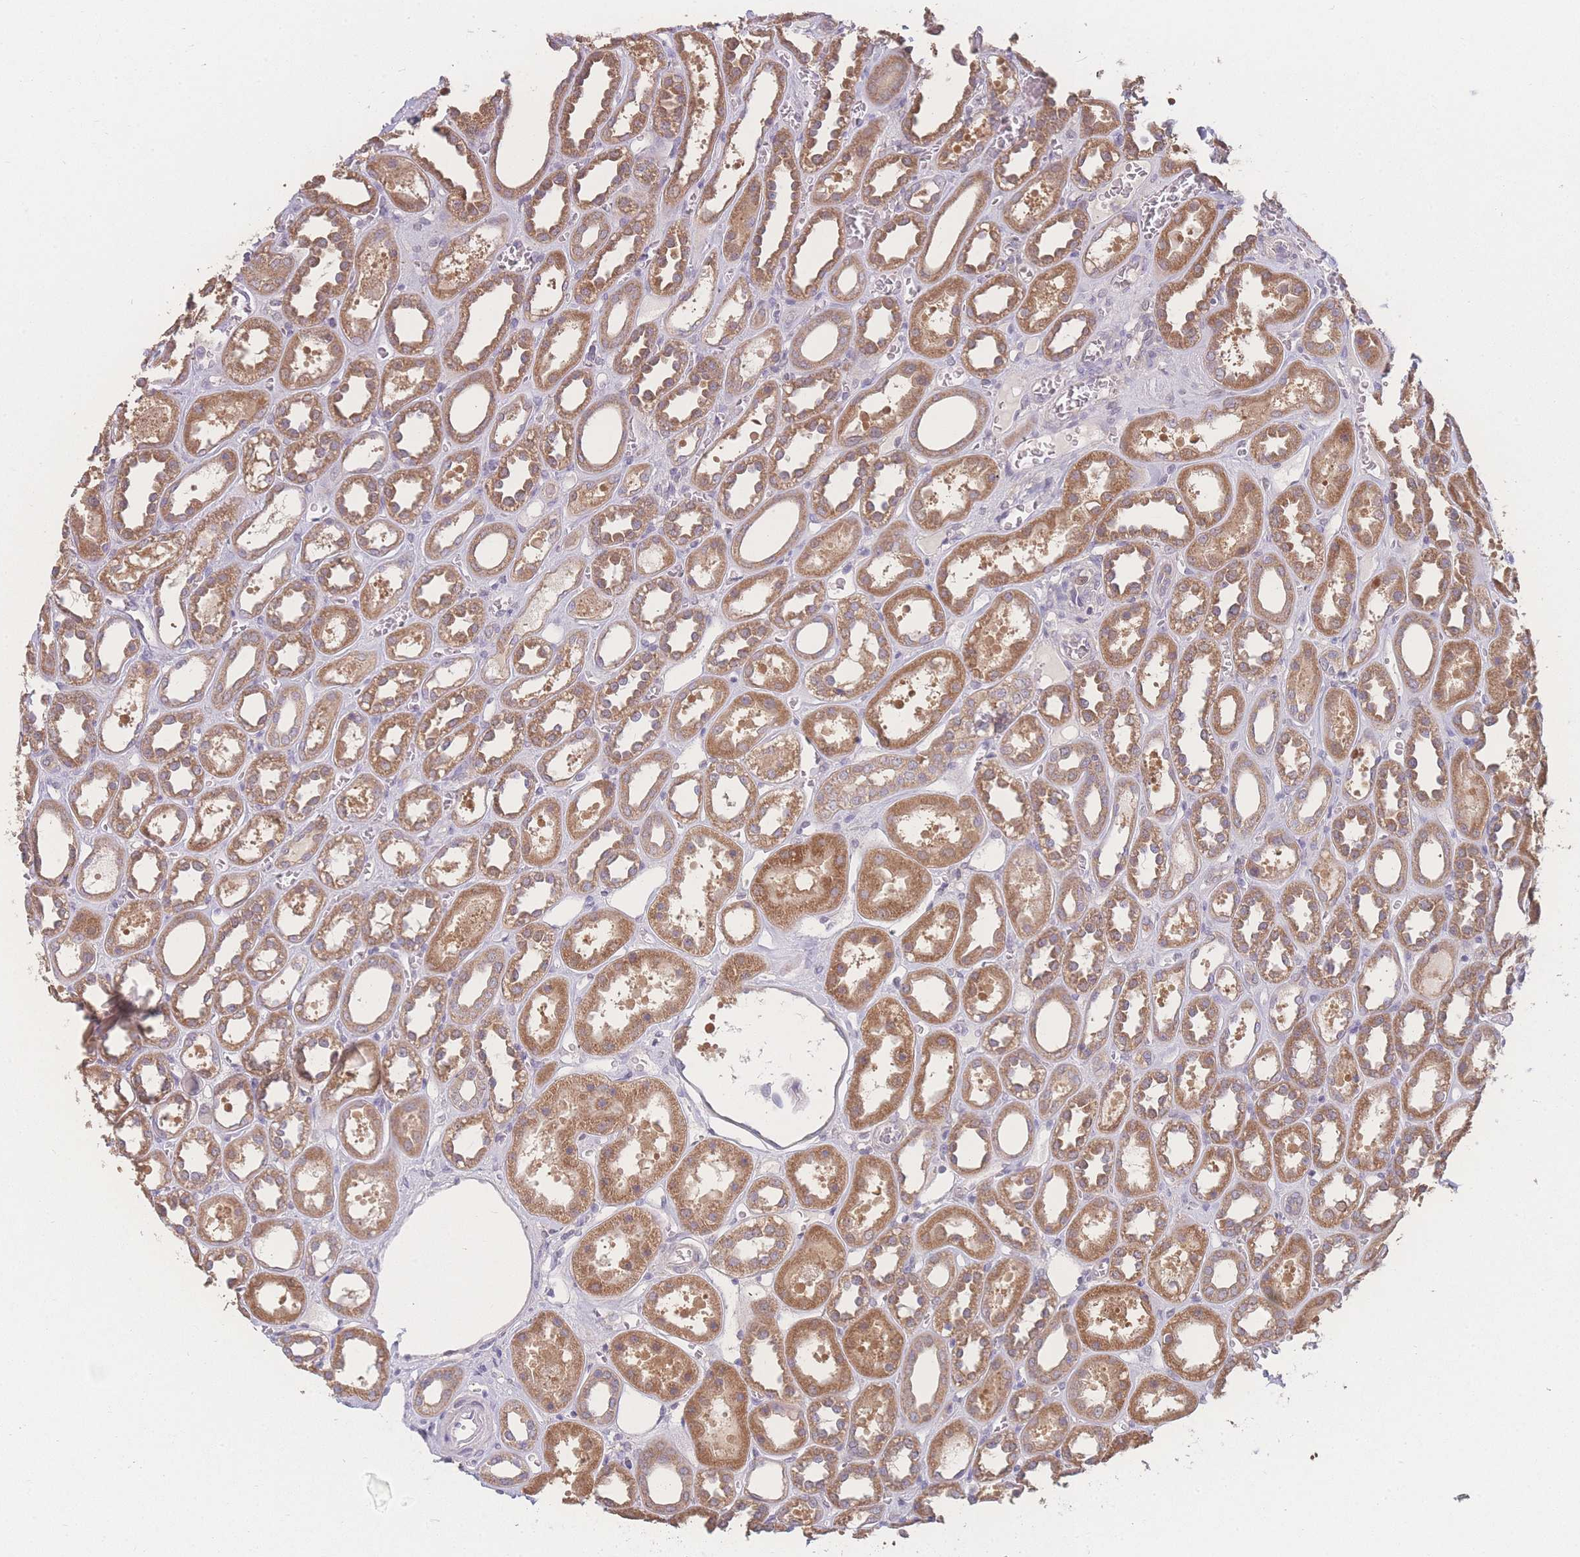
{"staining": {"intensity": "negative", "quantity": "none", "location": "none"}, "tissue": "kidney", "cell_type": "Cells in glomeruli", "image_type": "normal", "snomed": [{"axis": "morphology", "description": "Normal tissue, NOS"}, {"axis": "topography", "description": "Kidney"}], "caption": "The image demonstrates no significant positivity in cells in glomeruli of kidney. Nuclei are stained in blue.", "gene": "GIPR", "patient": {"sex": "female", "age": 41}}